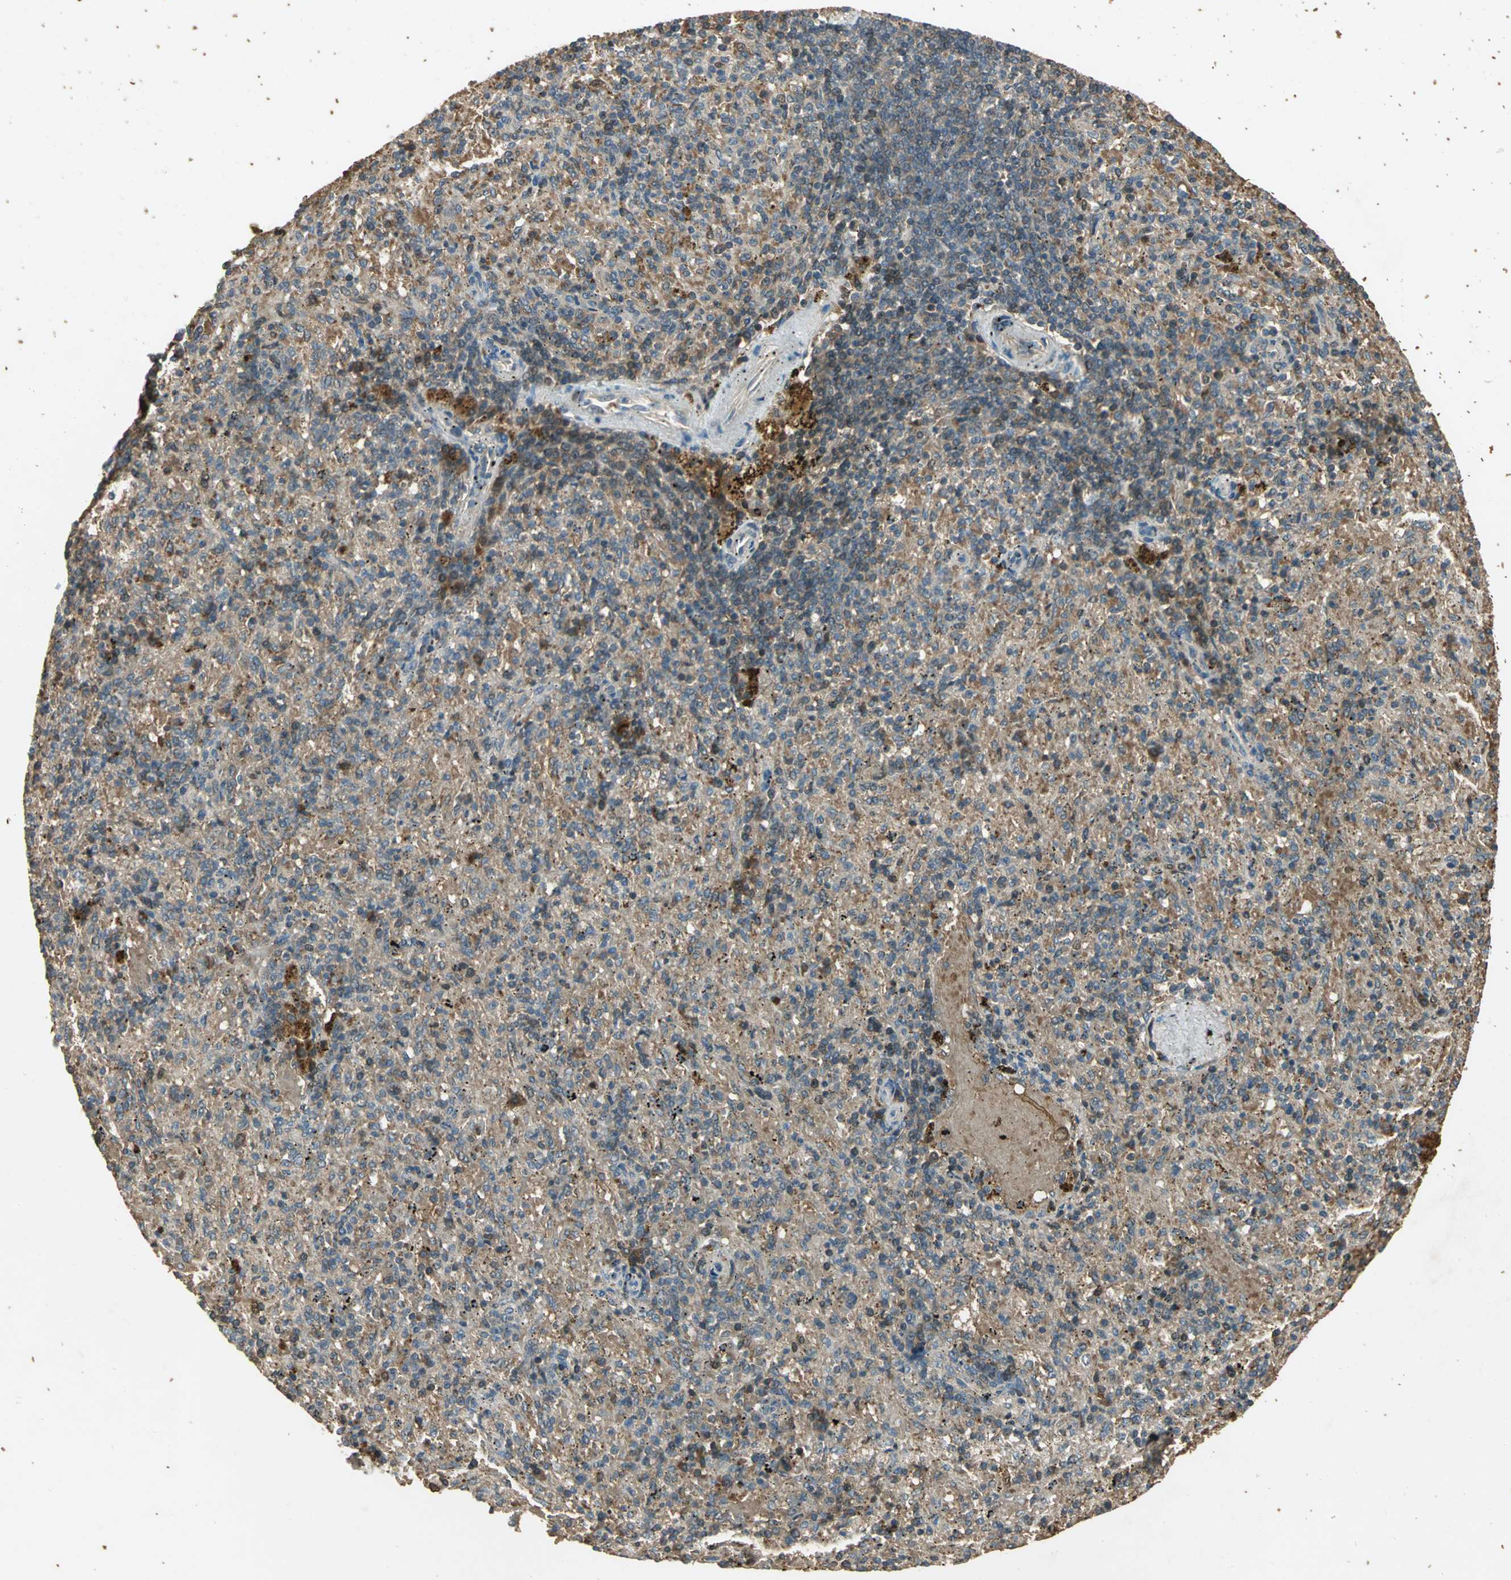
{"staining": {"intensity": "weak", "quantity": ">75%", "location": "cytoplasmic/membranous"}, "tissue": "spleen", "cell_type": "Cells in red pulp", "image_type": "normal", "snomed": [{"axis": "morphology", "description": "Normal tissue, NOS"}, {"axis": "topography", "description": "Spleen"}], "caption": "Immunohistochemistry of normal human spleen shows low levels of weak cytoplasmic/membranous positivity in about >75% of cells in red pulp. (DAB IHC with brightfield microscopy, high magnification).", "gene": "KEAP1", "patient": {"sex": "female", "age": 43}}